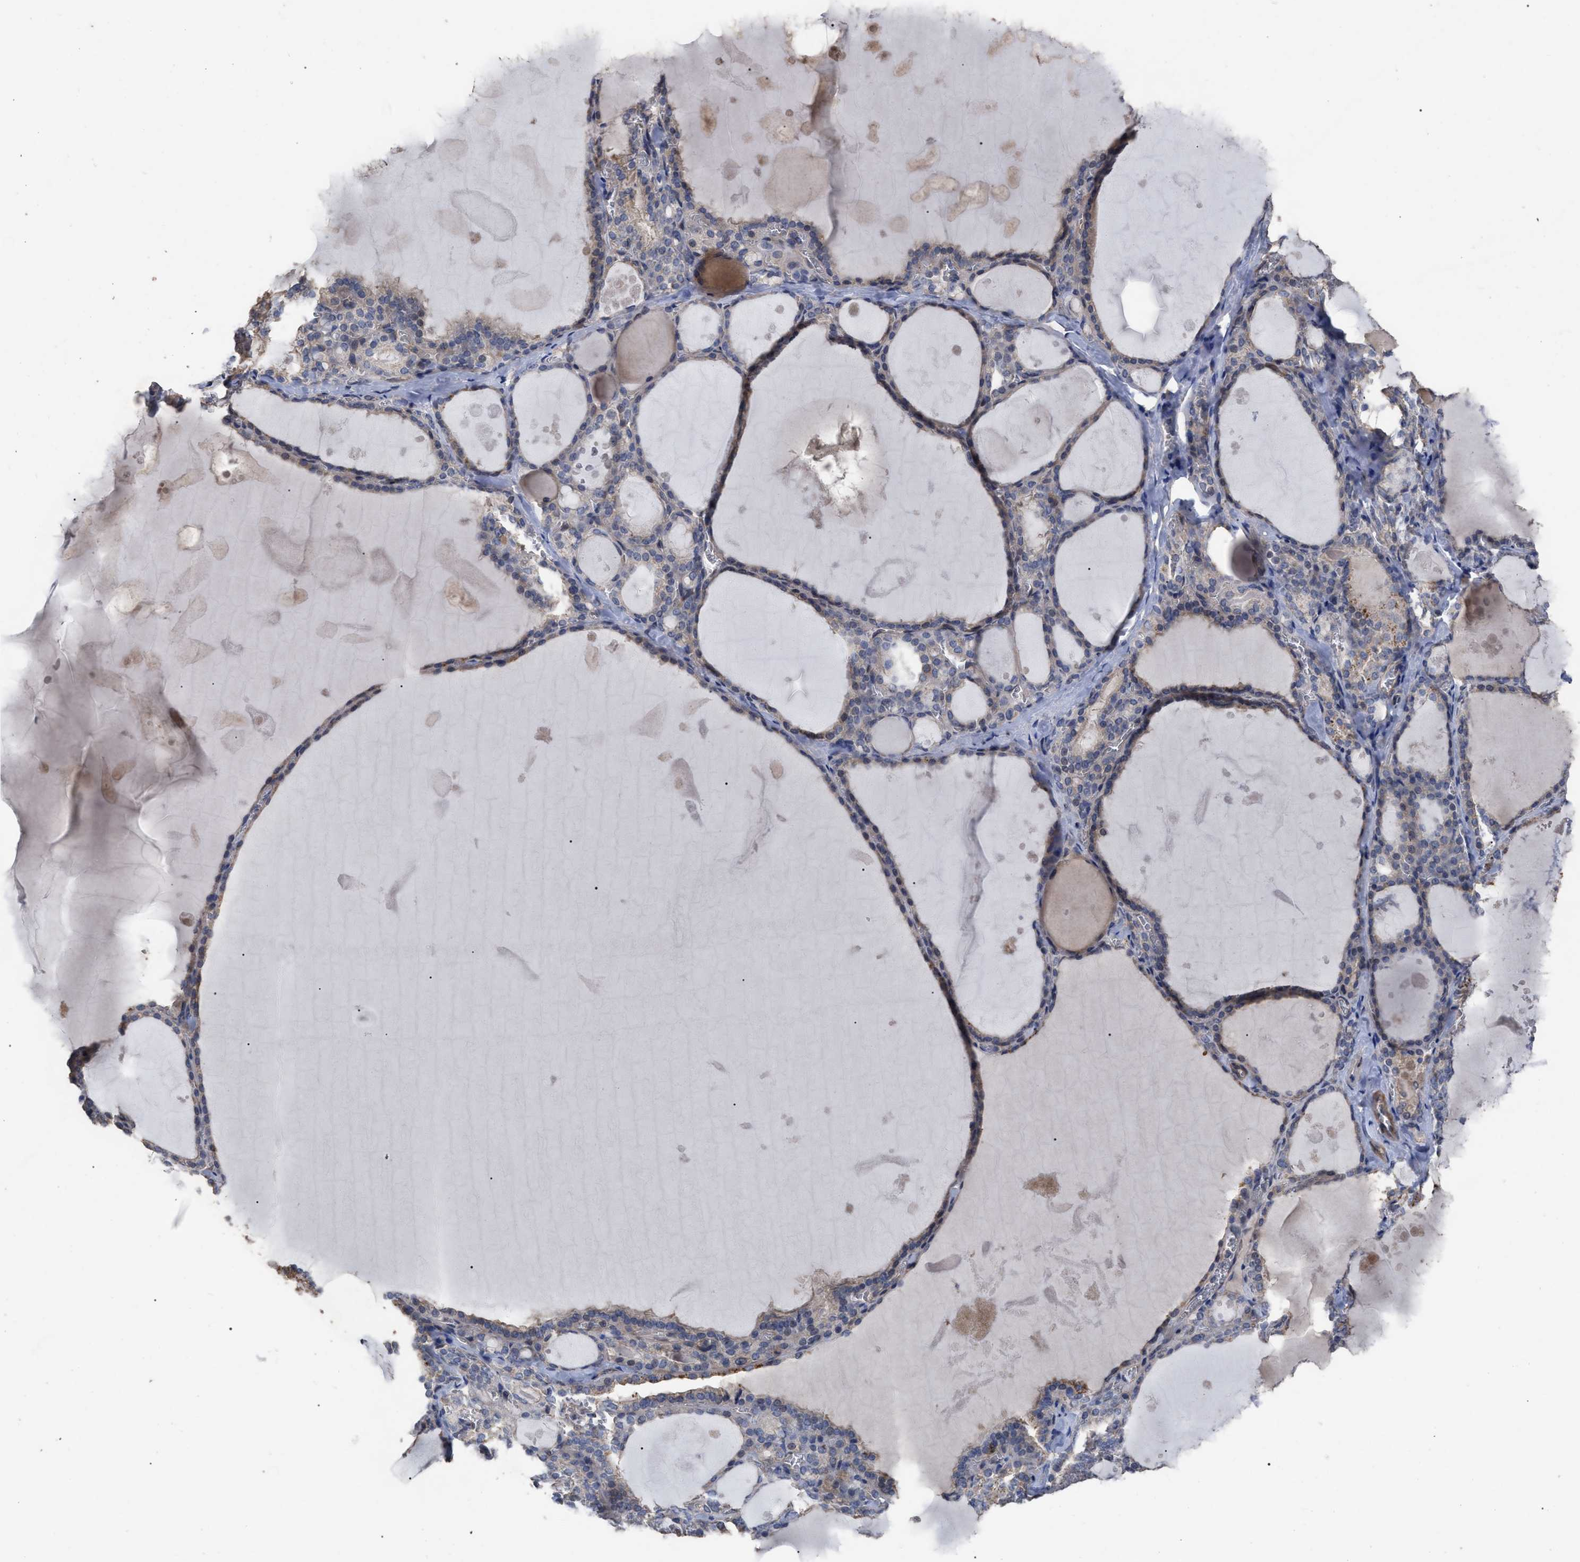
{"staining": {"intensity": "weak", "quantity": "25%-75%", "location": "cytoplasmic/membranous"}, "tissue": "thyroid gland", "cell_type": "Glandular cells", "image_type": "normal", "snomed": [{"axis": "morphology", "description": "Normal tissue, NOS"}, {"axis": "topography", "description": "Thyroid gland"}], "caption": "Weak cytoplasmic/membranous expression for a protein is present in about 25%-75% of glandular cells of normal thyroid gland using IHC.", "gene": "BTN2A1", "patient": {"sex": "male", "age": 56}}